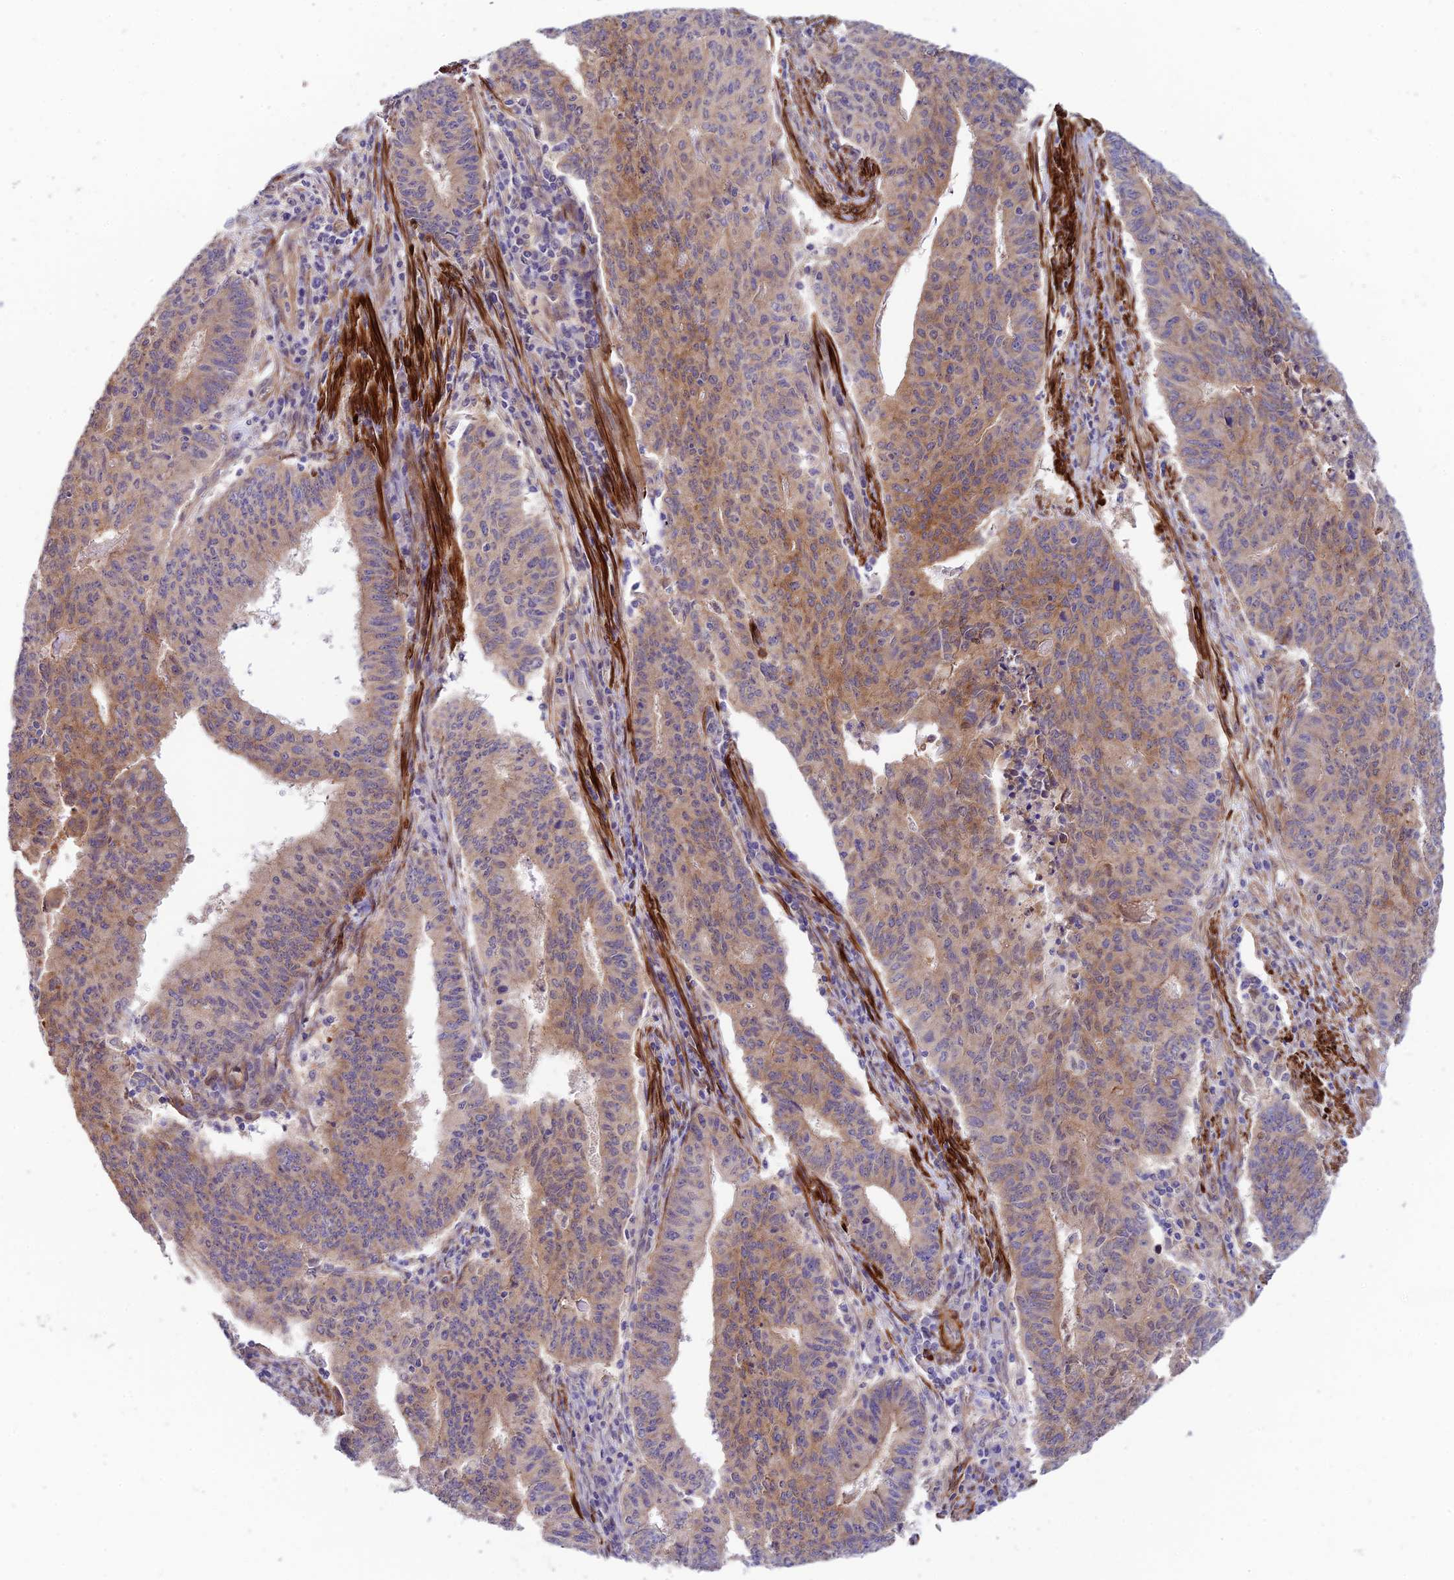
{"staining": {"intensity": "moderate", "quantity": "25%-75%", "location": "cytoplasmic/membranous"}, "tissue": "endometrial cancer", "cell_type": "Tumor cells", "image_type": "cancer", "snomed": [{"axis": "morphology", "description": "Adenocarcinoma, NOS"}, {"axis": "topography", "description": "Endometrium"}], "caption": "High-magnification brightfield microscopy of endometrial cancer (adenocarcinoma) stained with DAB (brown) and counterstained with hematoxylin (blue). tumor cells exhibit moderate cytoplasmic/membranous staining is appreciated in about25%-75% of cells.", "gene": "ANKRD50", "patient": {"sex": "female", "age": 59}}